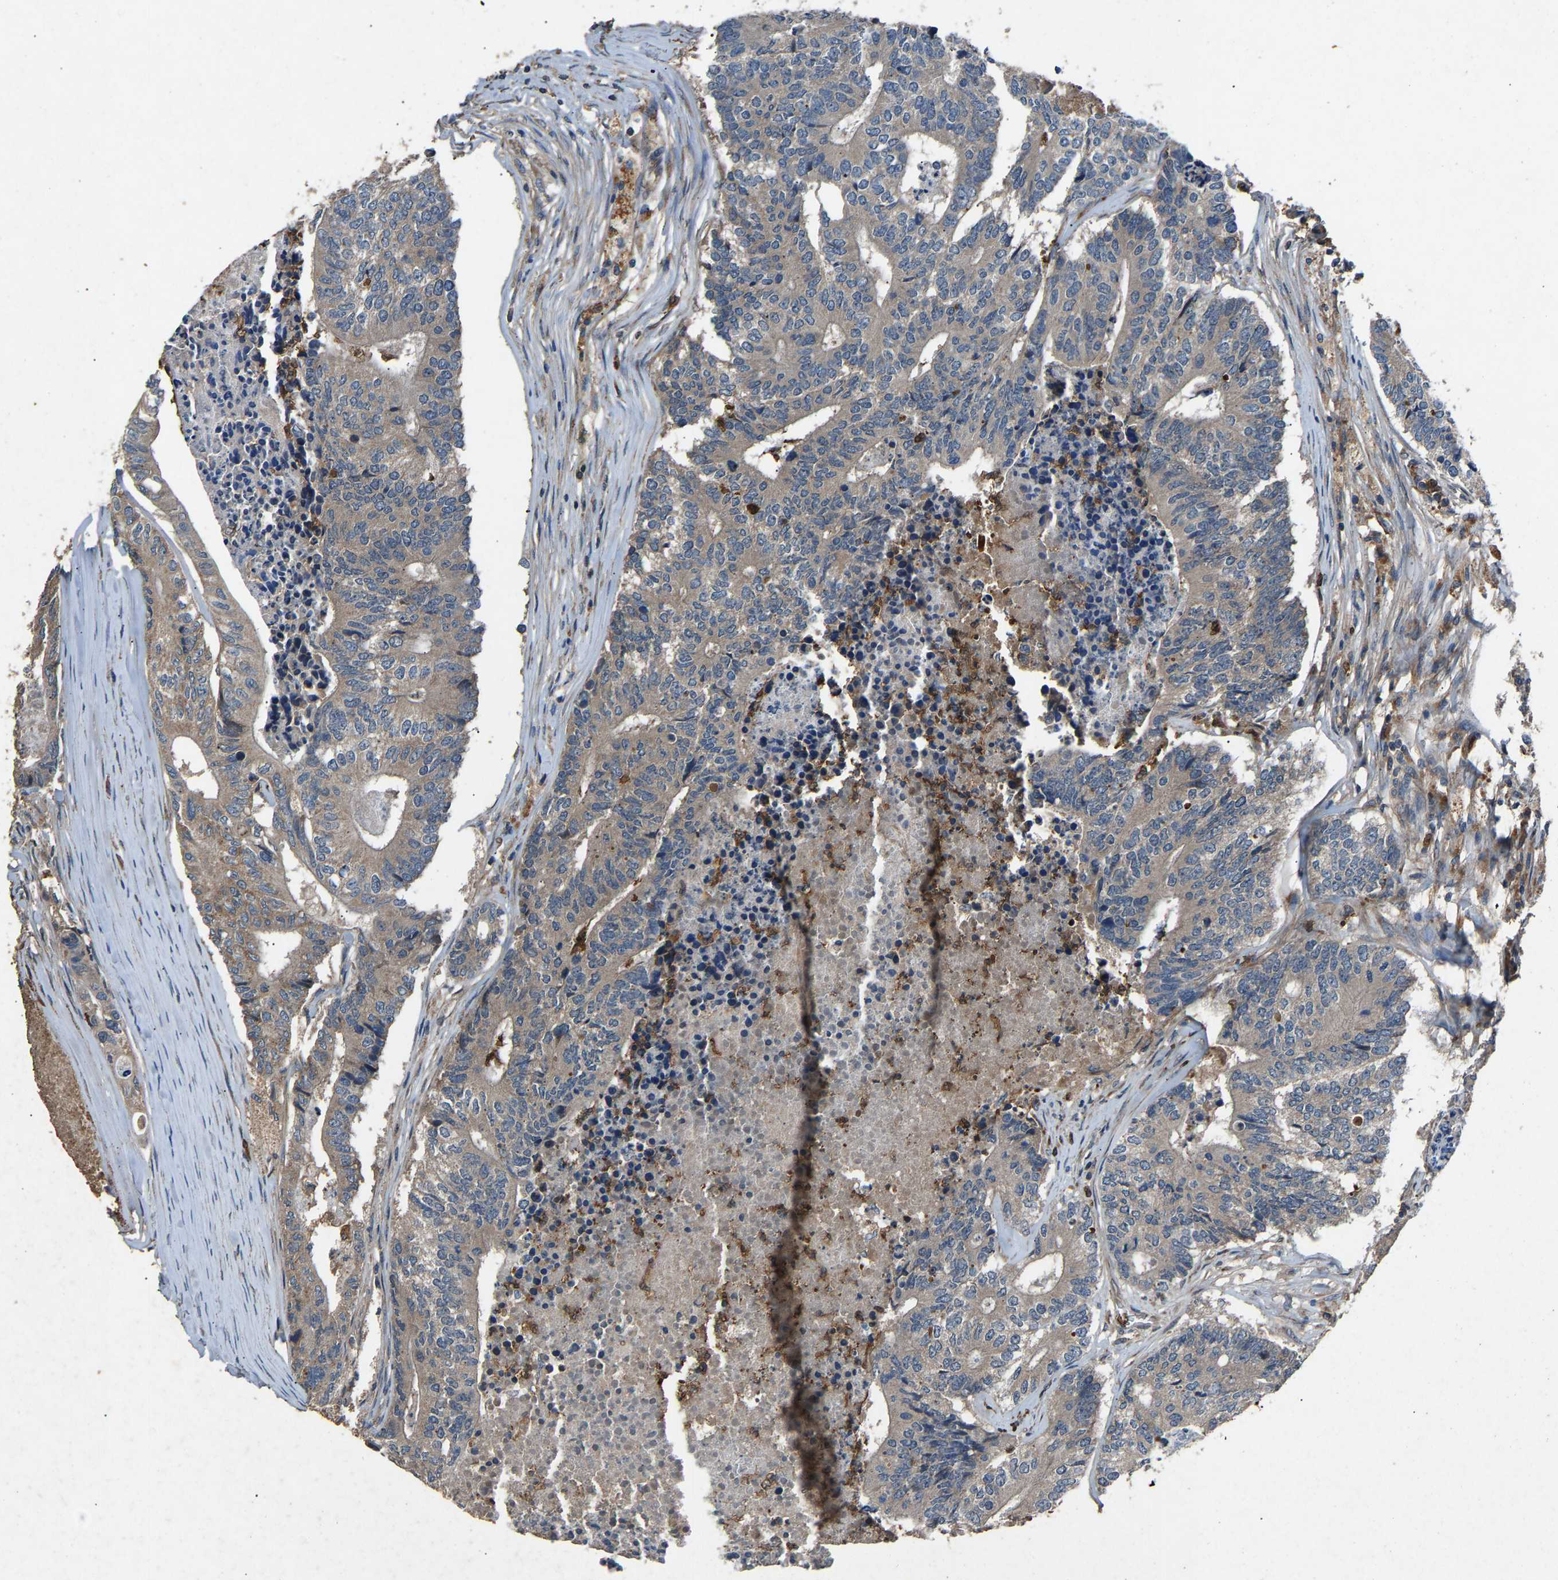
{"staining": {"intensity": "weak", "quantity": "<25%", "location": "cytoplasmic/membranous"}, "tissue": "colorectal cancer", "cell_type": "Tumor cells", "image_type": "cancer", "snomed": [{"axis": "morphology", "description": "Adenocarcinoma, NOS"}, {"axis": "topography", "description": "Colon"}], "caption": "DAB immunohistochemical staining of colorectal adenocarcinoma shows no significant expression in tumor cells. Nuclei are stained in blue.", "gene": "PPID", "patient": {"sex": "female", "age": 67}}